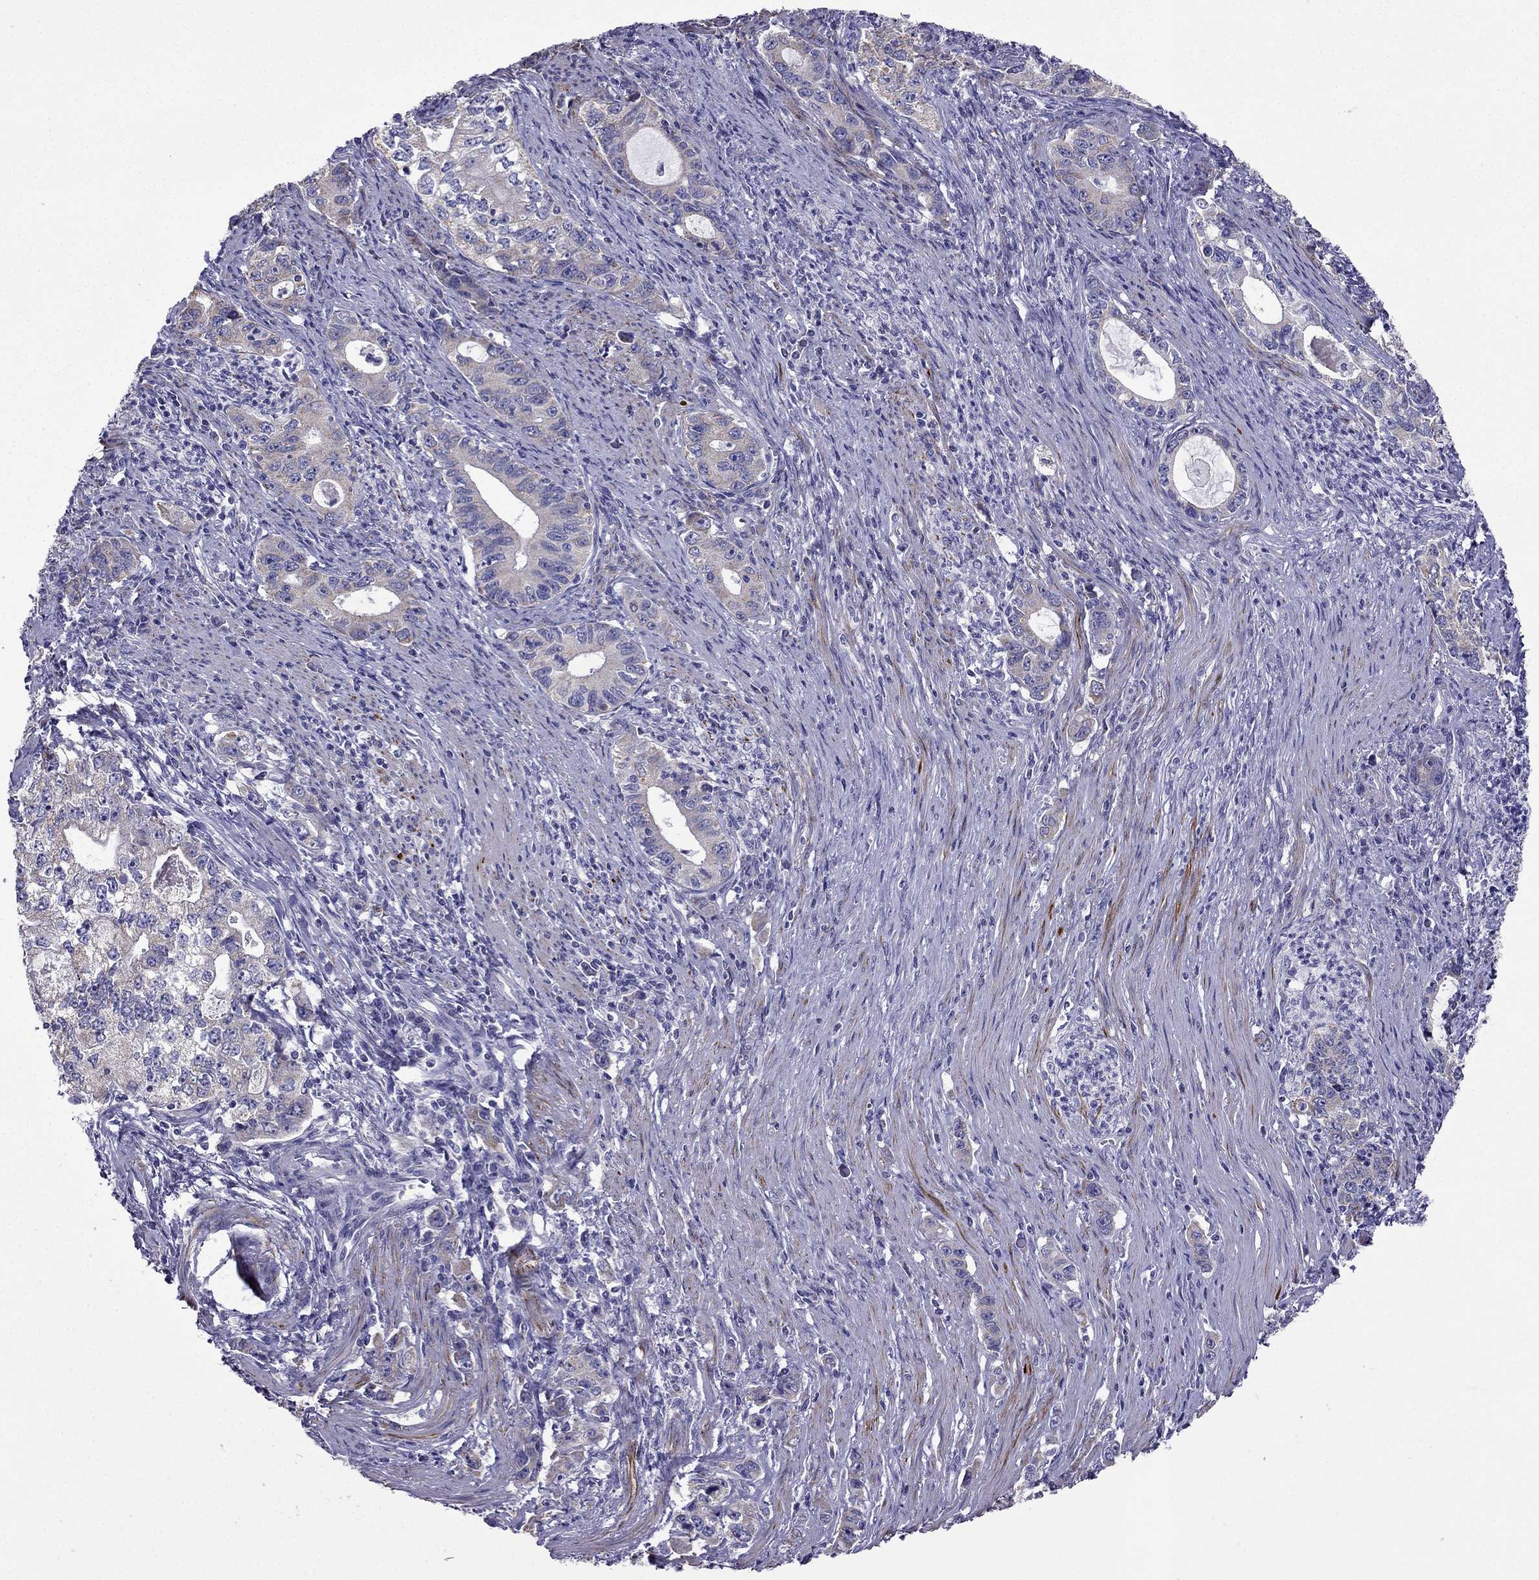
{"staining": {"intensity": "weak", "quantity": "25%-75%", "location": "cytoplasmic/membranous"}, "tissue": "stomach cancer", "cell_type": "Tumor cells", "image_type": "cancer", "snomed": [{"axis": "morphology", "description": "Adenocarcinoma, NOS"}, {"axis": "topography", "description": "Stomach, lower"}], "caption": "Tumor cells display low levels of weak cytoplasmic/membranous positivity in approximately 25%-75% of cells in stomach adenocarcinoma. (DAB = brown stain, brightfield microscopy at high magnification).", "gene": "DSC1", "patient": {"sex": "female", "age": 72}}